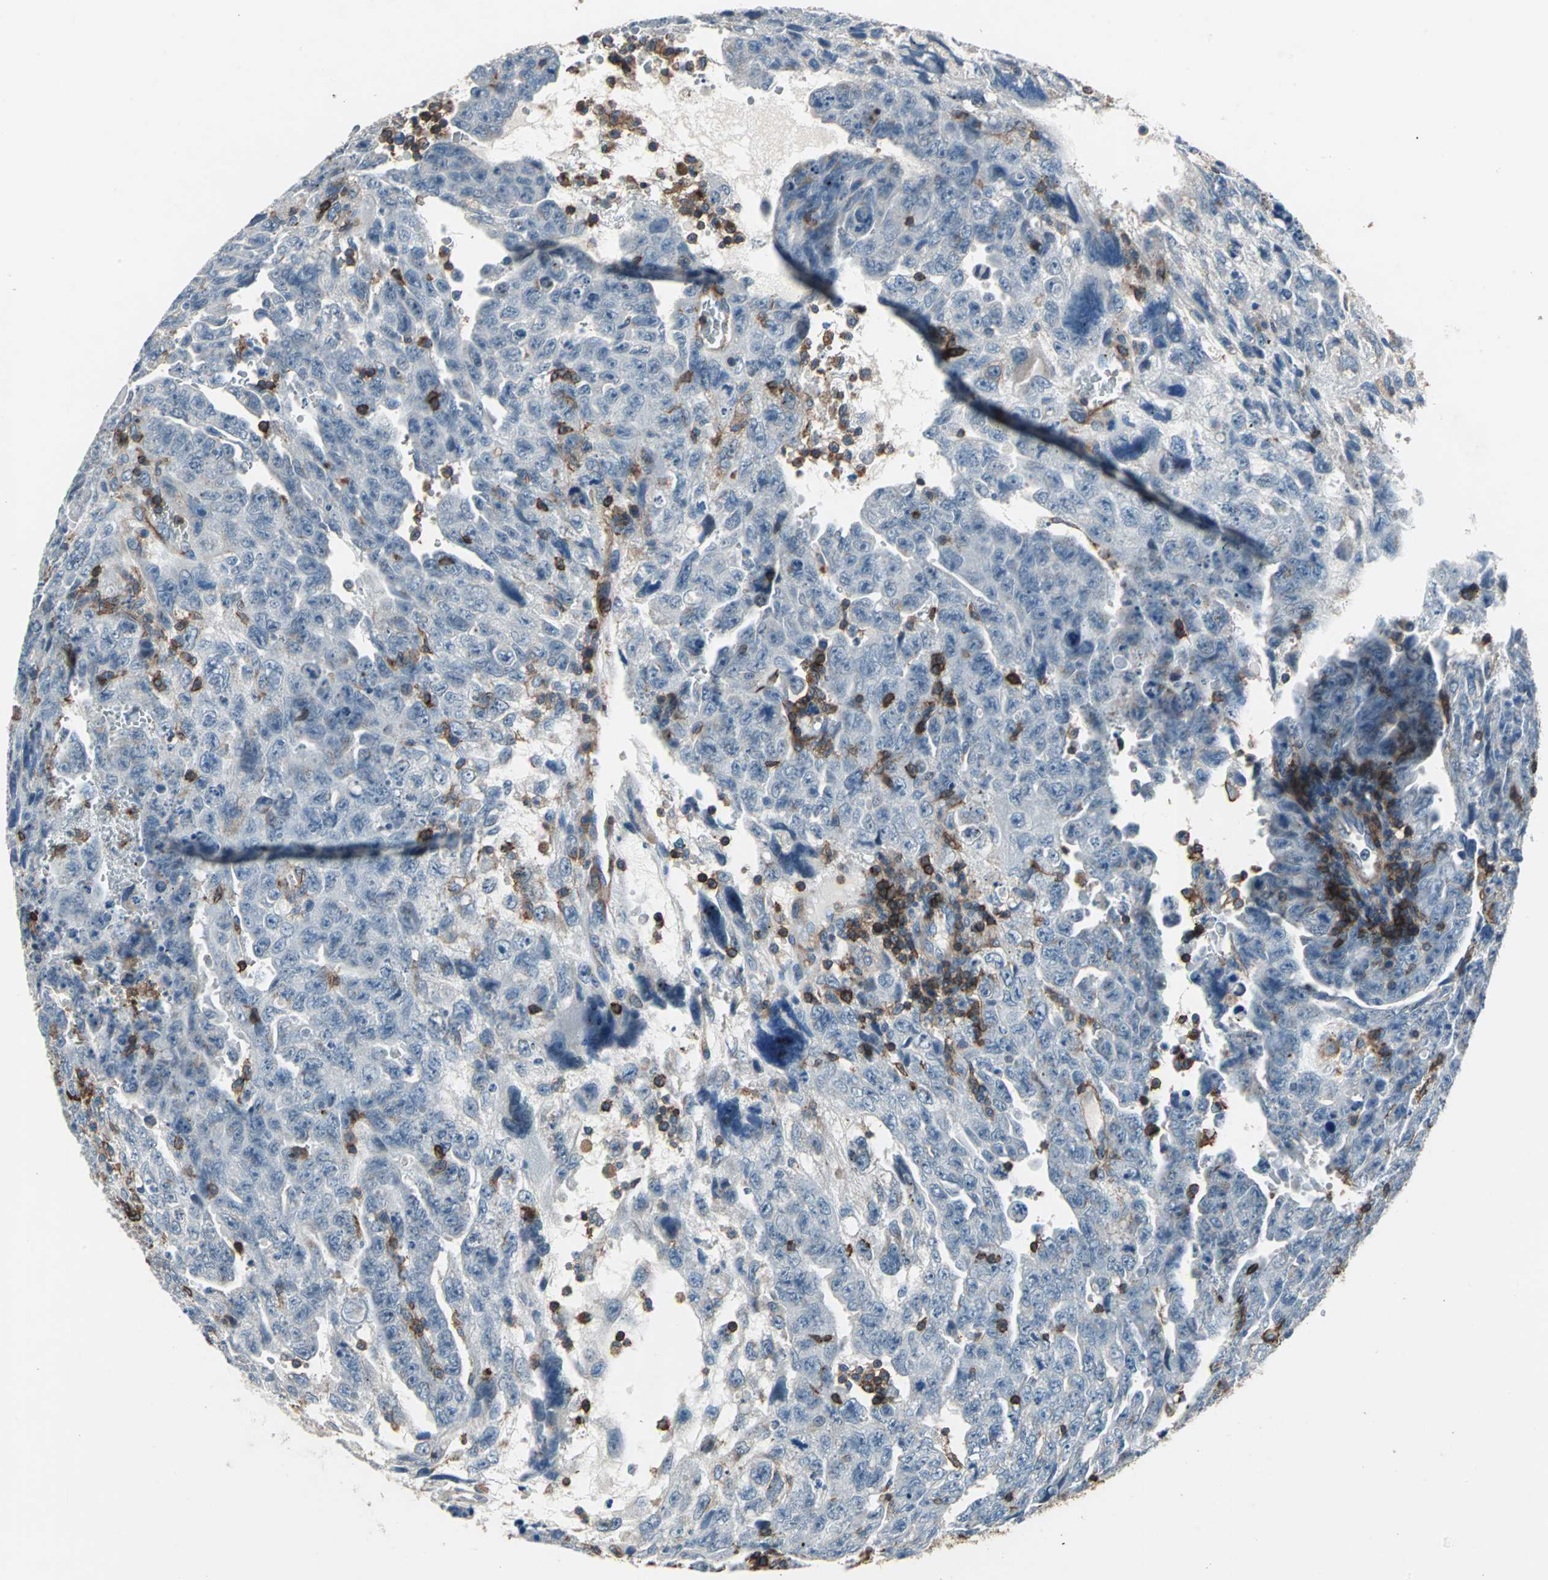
{"staining": {"intensity": "negative", "quantity": "none", "location": "none"}, "tissue": "testis cancer", "cell_type": "Tumor cells", "image_type": "cancer", "snomed": [{"axis": "morphology", "description": "Carcinoma, Embryonal, NOS"}, {"axis": "topography", "description": "Testis"}], "caption": "Testis embryonal carcinoma was stained to show a protein in brown. There is no significant positivity in tumor cells.", "gene": "CD44", "patient": {"sex": "male", "age": 28}}